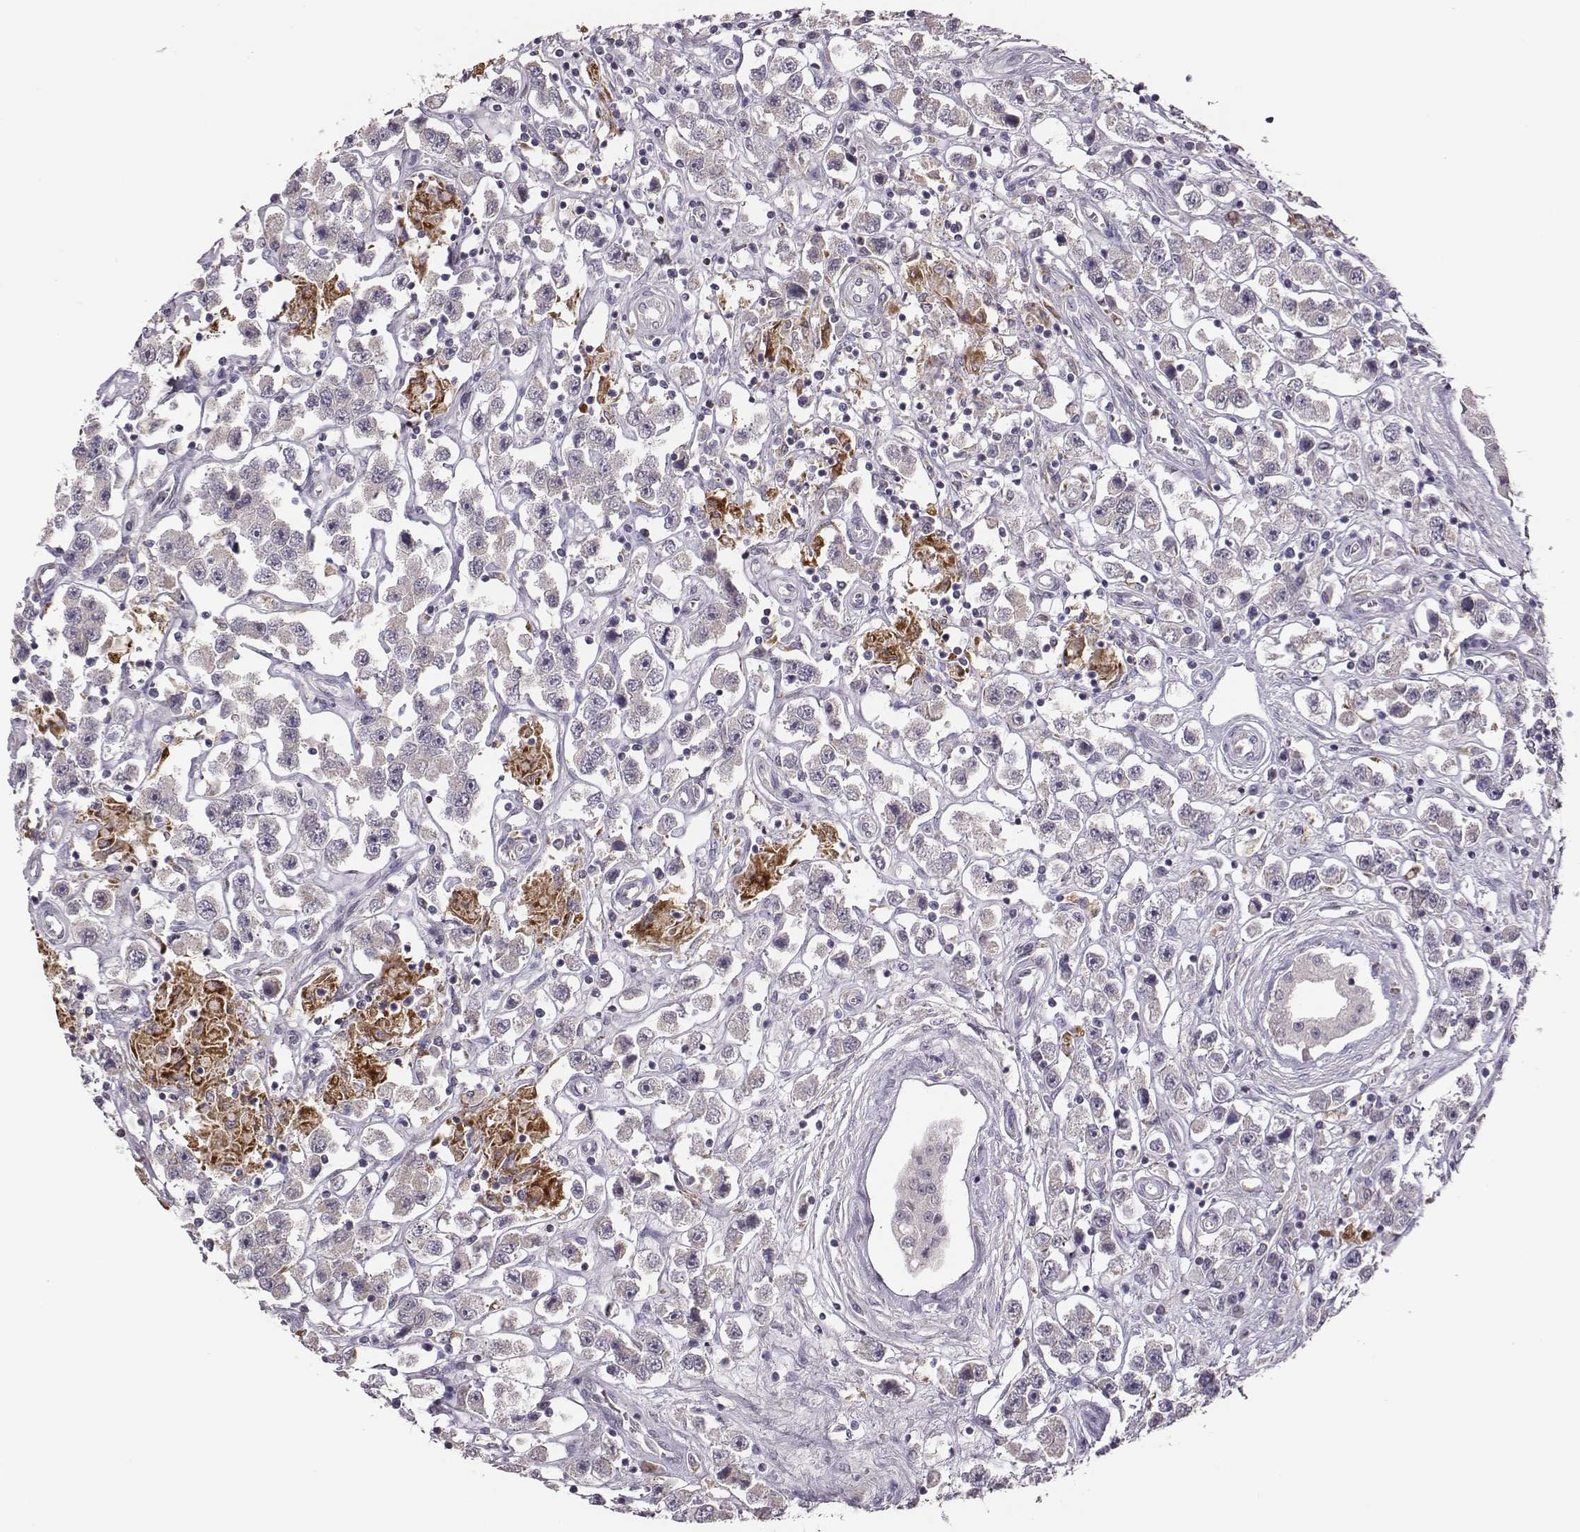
{"staining": {"intensity": "negative", "quantity": "none", "location": "none"}, "tissue": "testis cancer", "cell_type": "Tumor cells", "image_type": "cancer", "snomed": [{"axis": "morphology", "description": "Seminoma, NOS"}, {"axis": "topography", "description": "Testis"}], "caption": "An image of human testis cancer is negative for staining in tumor cells.", "gene": "KMO", "patient": {"sex": "male", "age": 45}}